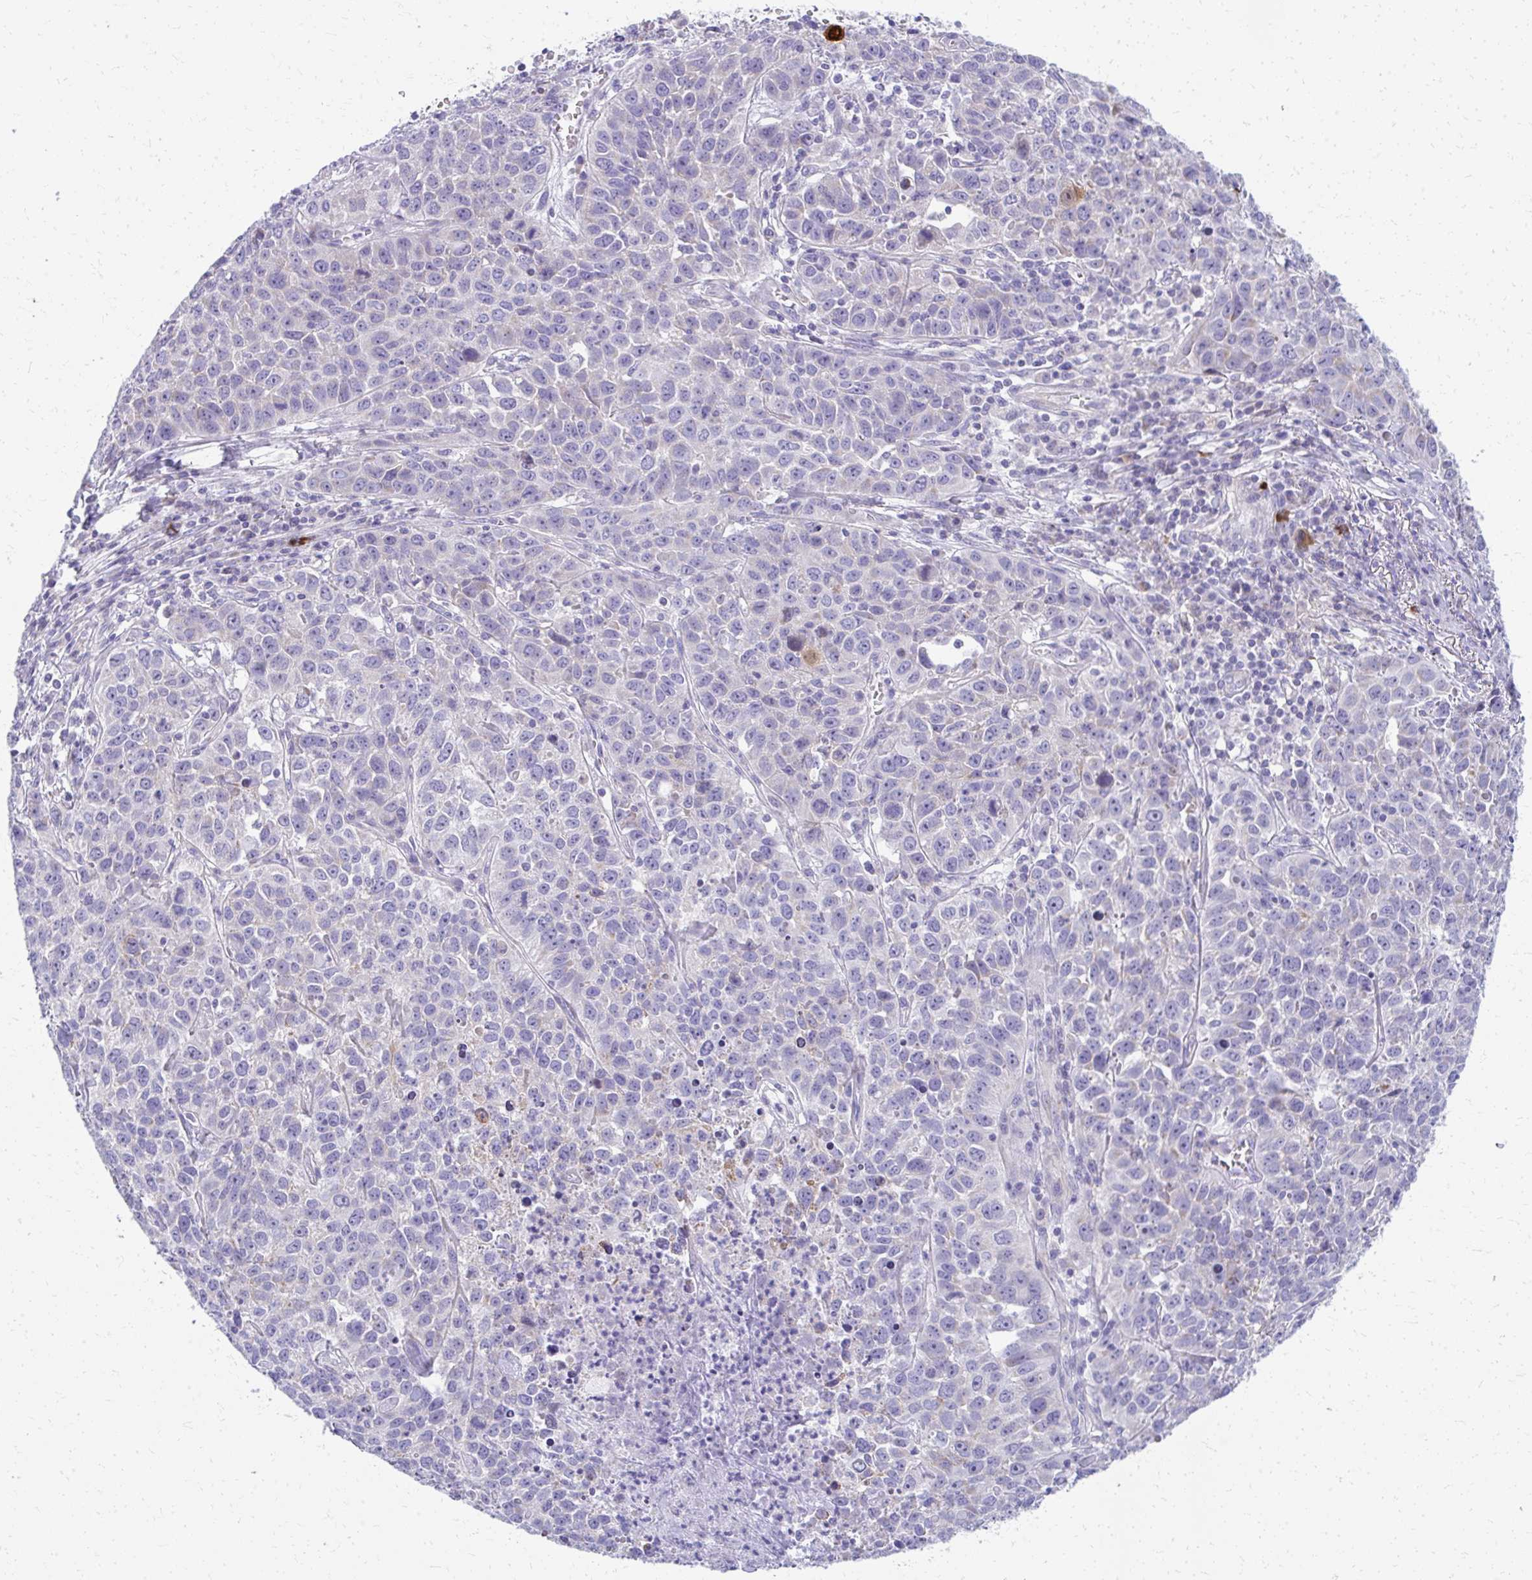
{"staining": {"intensity": "negative", "quantity": "none", "location": "none"}, "tissue": "lung cancer", "cell_type": "Tumor cells", "image_type": "cancer", "snomed": [{"axis": "morphology", "description": "Squamous cell carcinoma, NOS"}, {"axis": "topography", "description": "Lung"}], "caption": "Tumor cells are negative for protein expression in human lung cancer.", "gene": "IL37", "patient": {"sex": "male", "age": 76}}